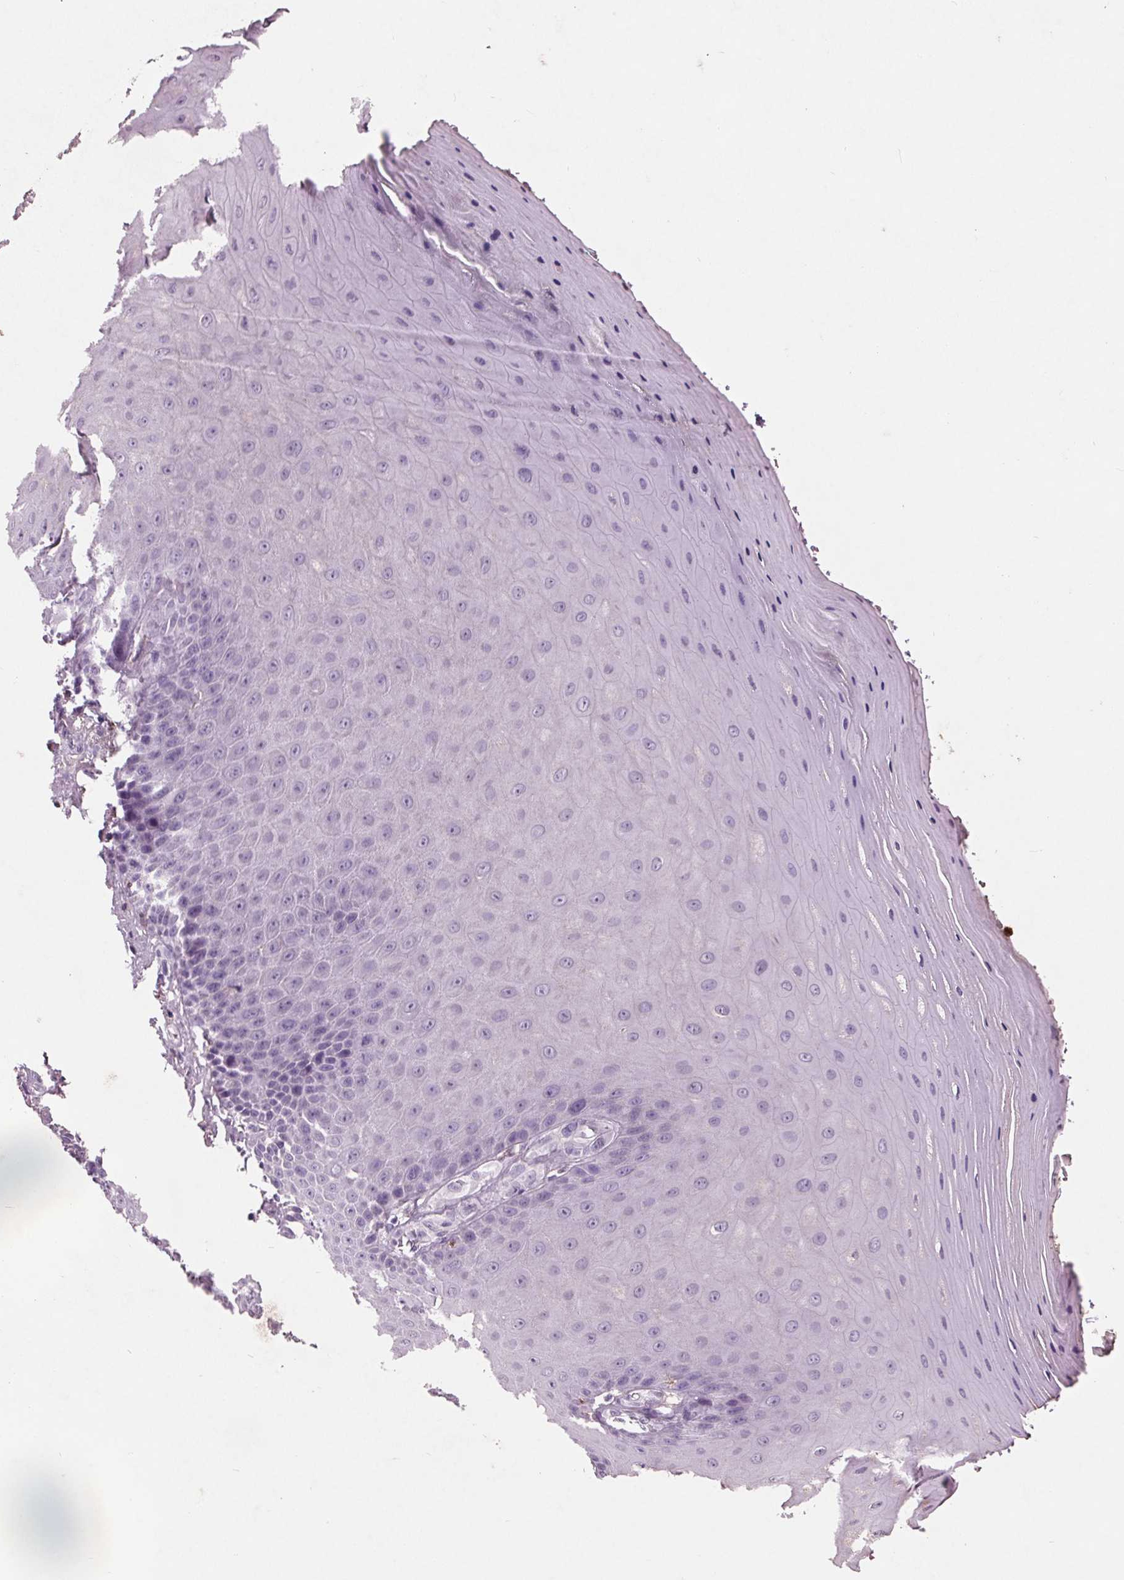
{"staining": {"intensity": "negative", "quantity": "none", "location": "none"}, "tissue": "vagina", "cell_type": "Squamous epithelial cells", "image_type": "normal", "snomed": [{"axis": "morphology", "description": "Normal tissue, NOS"}, {"axis": "topography", "description": "Vagina"}], "caption": "Immunohistochemistry (IHC) of normal vagina shows no positivity in squamous epithelial cells. The staining was performed using DAB (3,3'-diaminobenzidine) to visualize the protein expression in brown, while the nuclei were stained in blue with hematoxylin (Magnification: 20x).", "gene": "C6", "patient": {"sex": "female", "age": 83}}